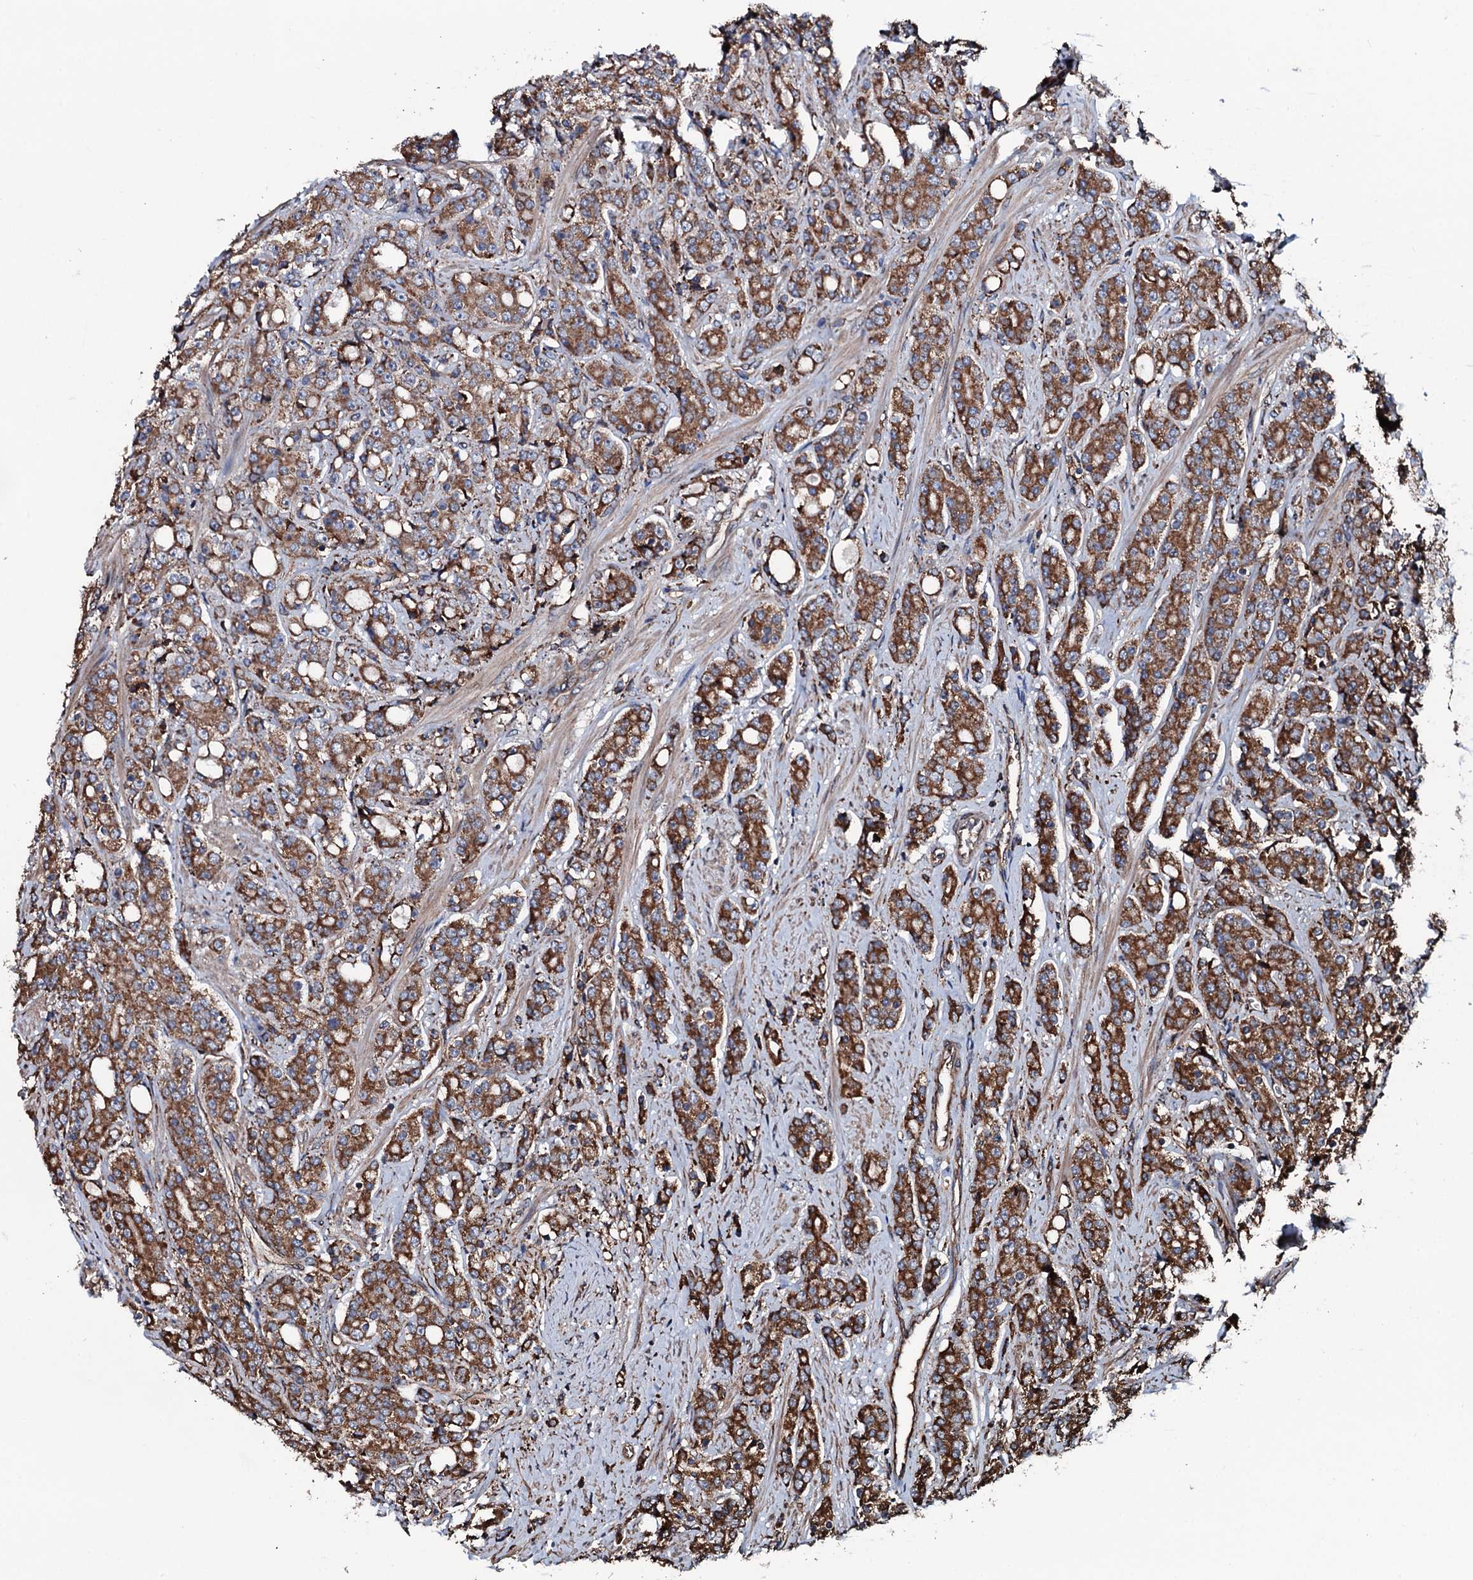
{"staining": {"intensity": "strong", "quantity": ">75%", "location": "cytoplasmic/membranous"}, "tissue": "prostate cancer", "cell_type": "Tumor cells", "image_type": "cancer", "snomed": [{"axis": "morphology", "description": "Adenocarcinoma, High grade"}, {"axis": "topography", "description": "Prostate"}], "caption": "Prostate cancer (adenocarcinoma (high-grade)) stained with a brown dye exhibits strong cytoplasmic/membranous positive expression in about >75% of tumor cells.", "gene": "RAB12", "patient": {"sex": "male", "age": 62}}